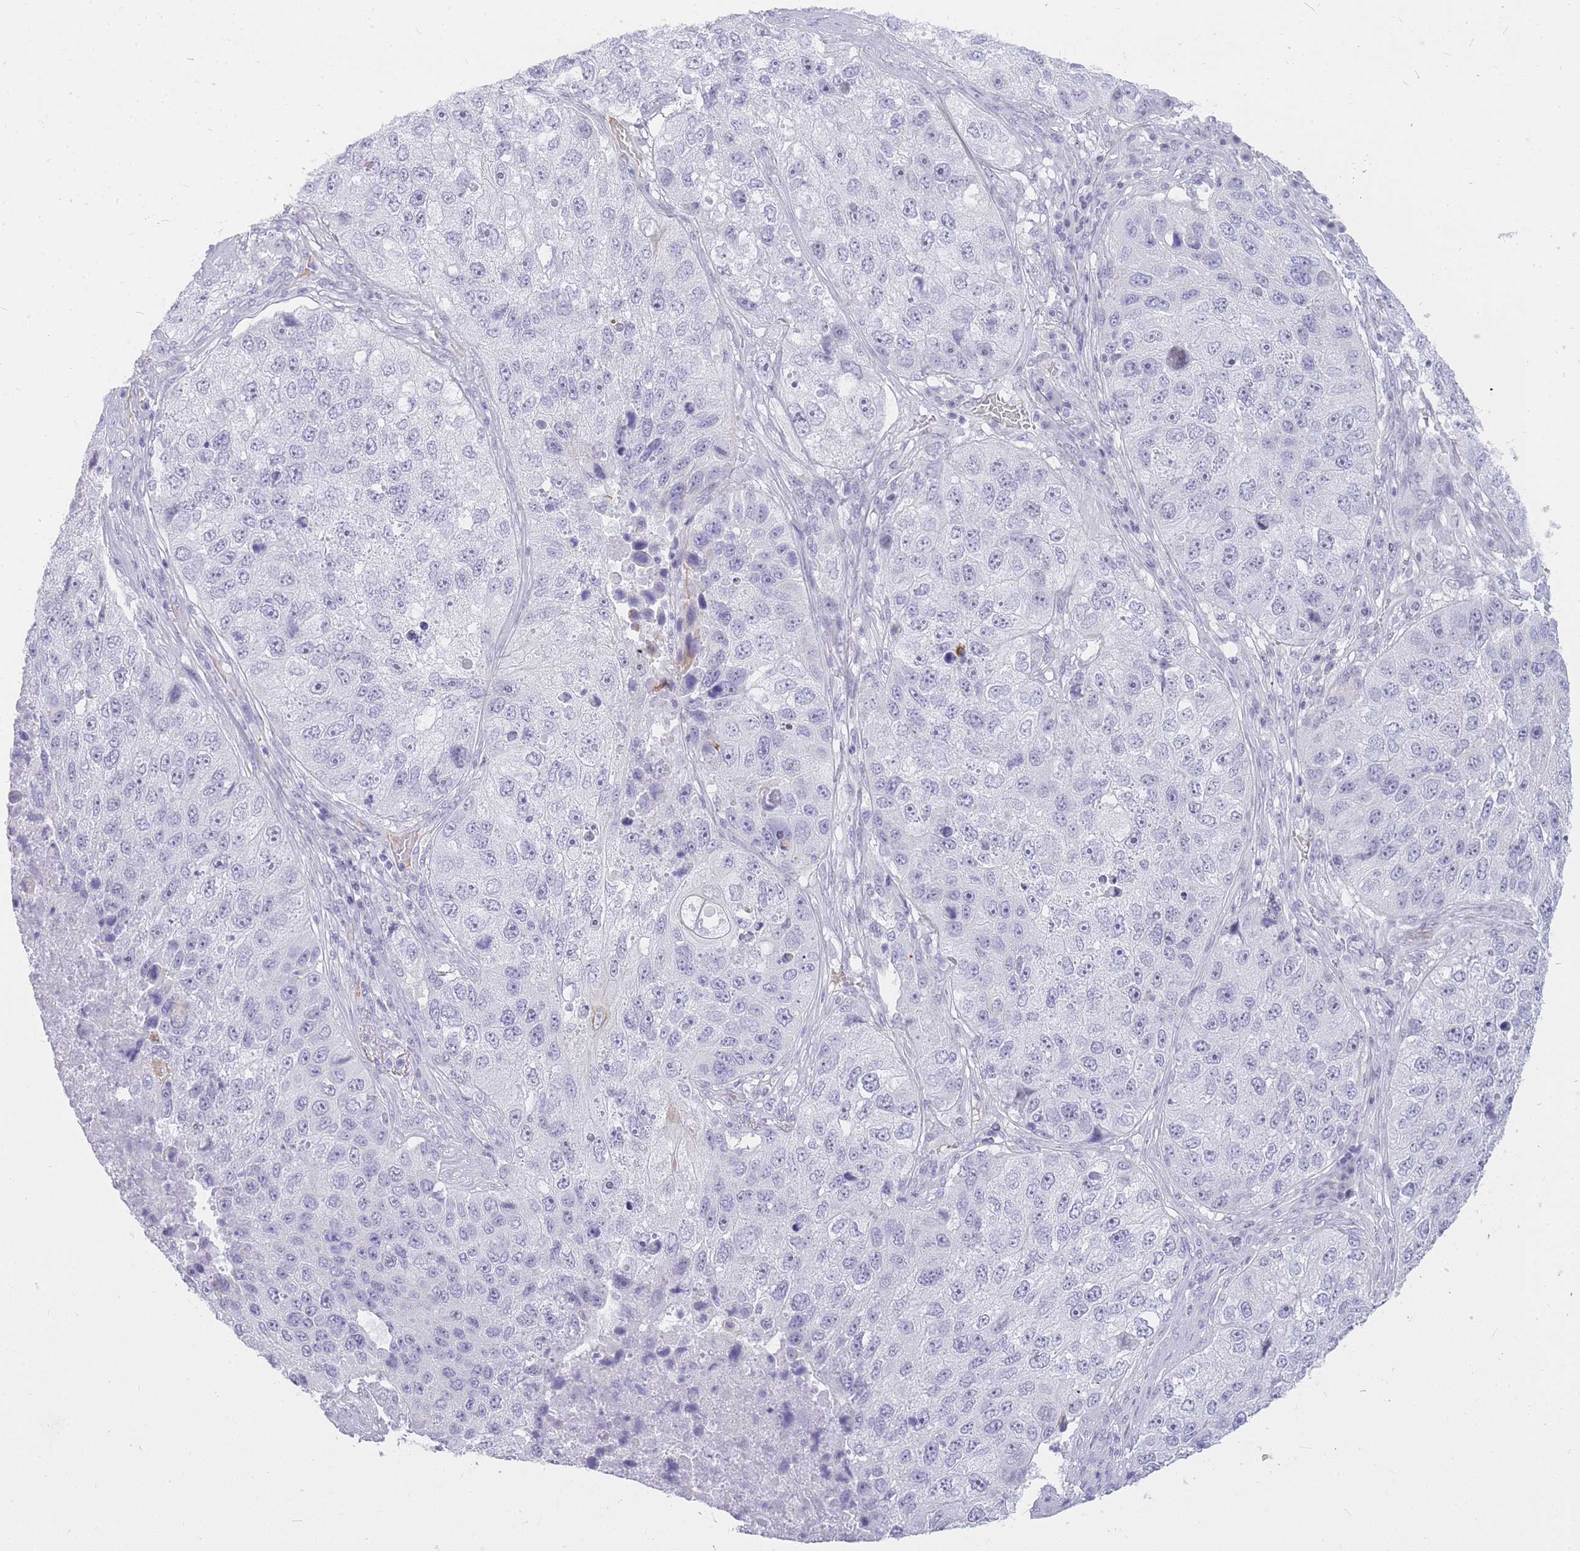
{"staining": {"intensity": "negative", "quantity": "none", "location": "none"}, "tissue": "lung cancer", "cell_type": "Tumor cells", "image_type": "cancer", "snomed": [{"axis": "morphology", "description": "Squamous cell carcinoma, NOS"}, {"axis": "topography", "description": "Lung"}], "caption": "Immunohistochemical staining of human squamous cell carcinoma (lung) displays no significant positivity in tumor cells.", "gene": "INS", "patient": {"sex": "male", "age": 61}}